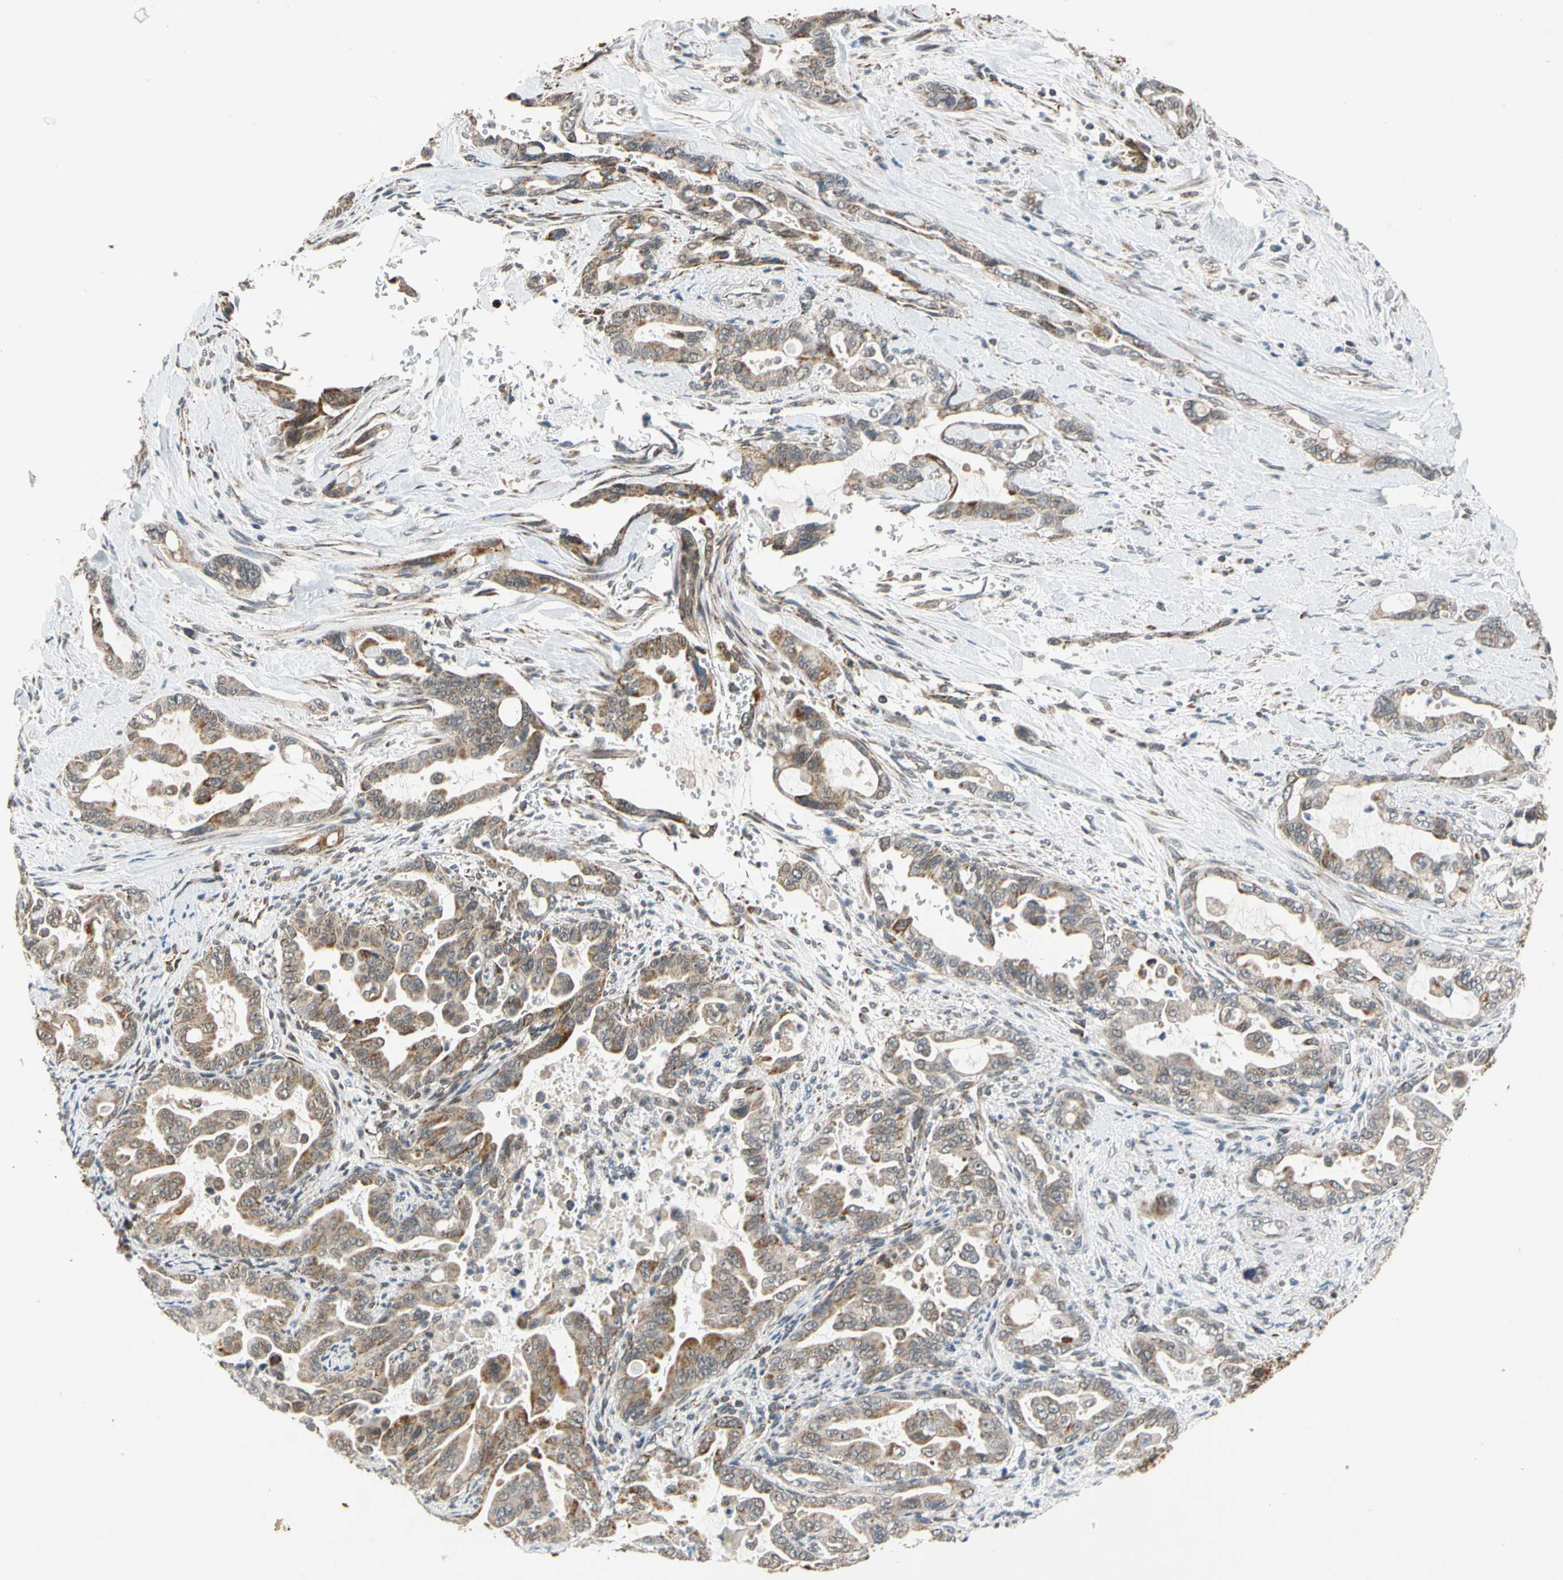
{"staining": {"intensity": "moderate", "quantity": ">75%", "location": "cytoplasmic/membranous"}, "tissue": "pancreatic cancer", "cell_type": "Tumor cells", "image_type": "cancer", "snomed": [{"axis": "morphology", "description": "Adenocarcinoma, NOS"}, {"axis": "topography", "description": "Pancreas"}], "caption": "Immunohistochemistry (IHC) image of neoplastic tissue: pancreatic adenocarcinoma stained using immunohistochemistry (IHC) shows medium levels of moderate protein expression localized specifically in the cytoplasmic/membranous of tumor cells, appearing as a cytoplasmic/membranous brown color.", "gene": "KHDC4", "patient": {"sex": "male", "age": 70}}